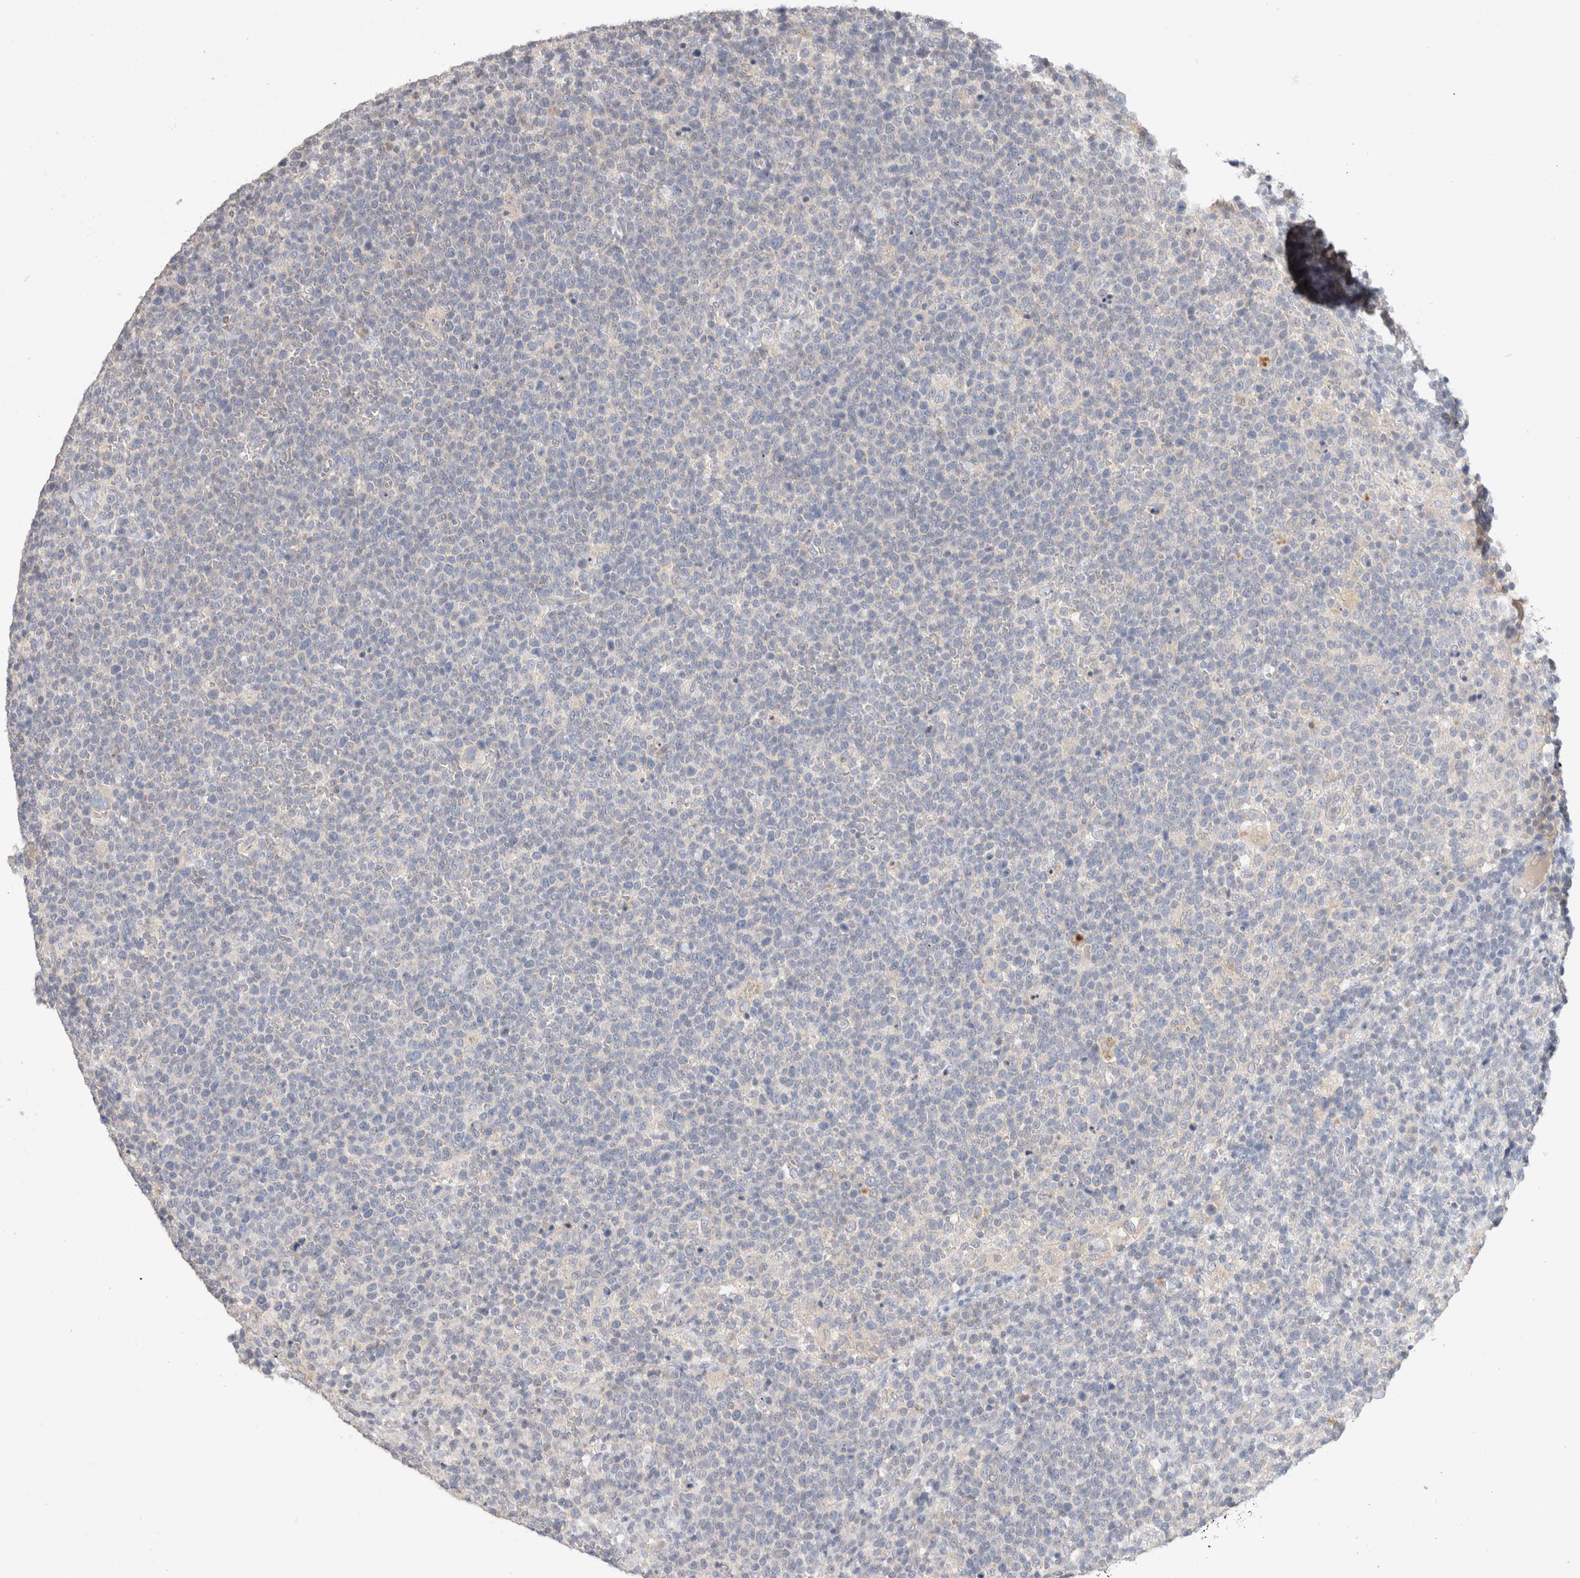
{"staining": {"intensity": "negative", "quantity": "none", "location": "none"}, "tissue": "lymphoma", "cell_type": "Tumor cells", "image_type": "cancer", "snomed": [{"axis": "morphology", "description": "Malignant lymphoma, non-Hodgkin's type, High grade"}, {"axis": "topography", "description": "Lymph node"}], "caption": "A photomicrograph of high-grade malignant lymphoma, non-Hodgkin's type stained for a protein reveals no brown staining in tumor cells.", "gene": "MPP2", "patient": {"sex": "male", "age": 61}}